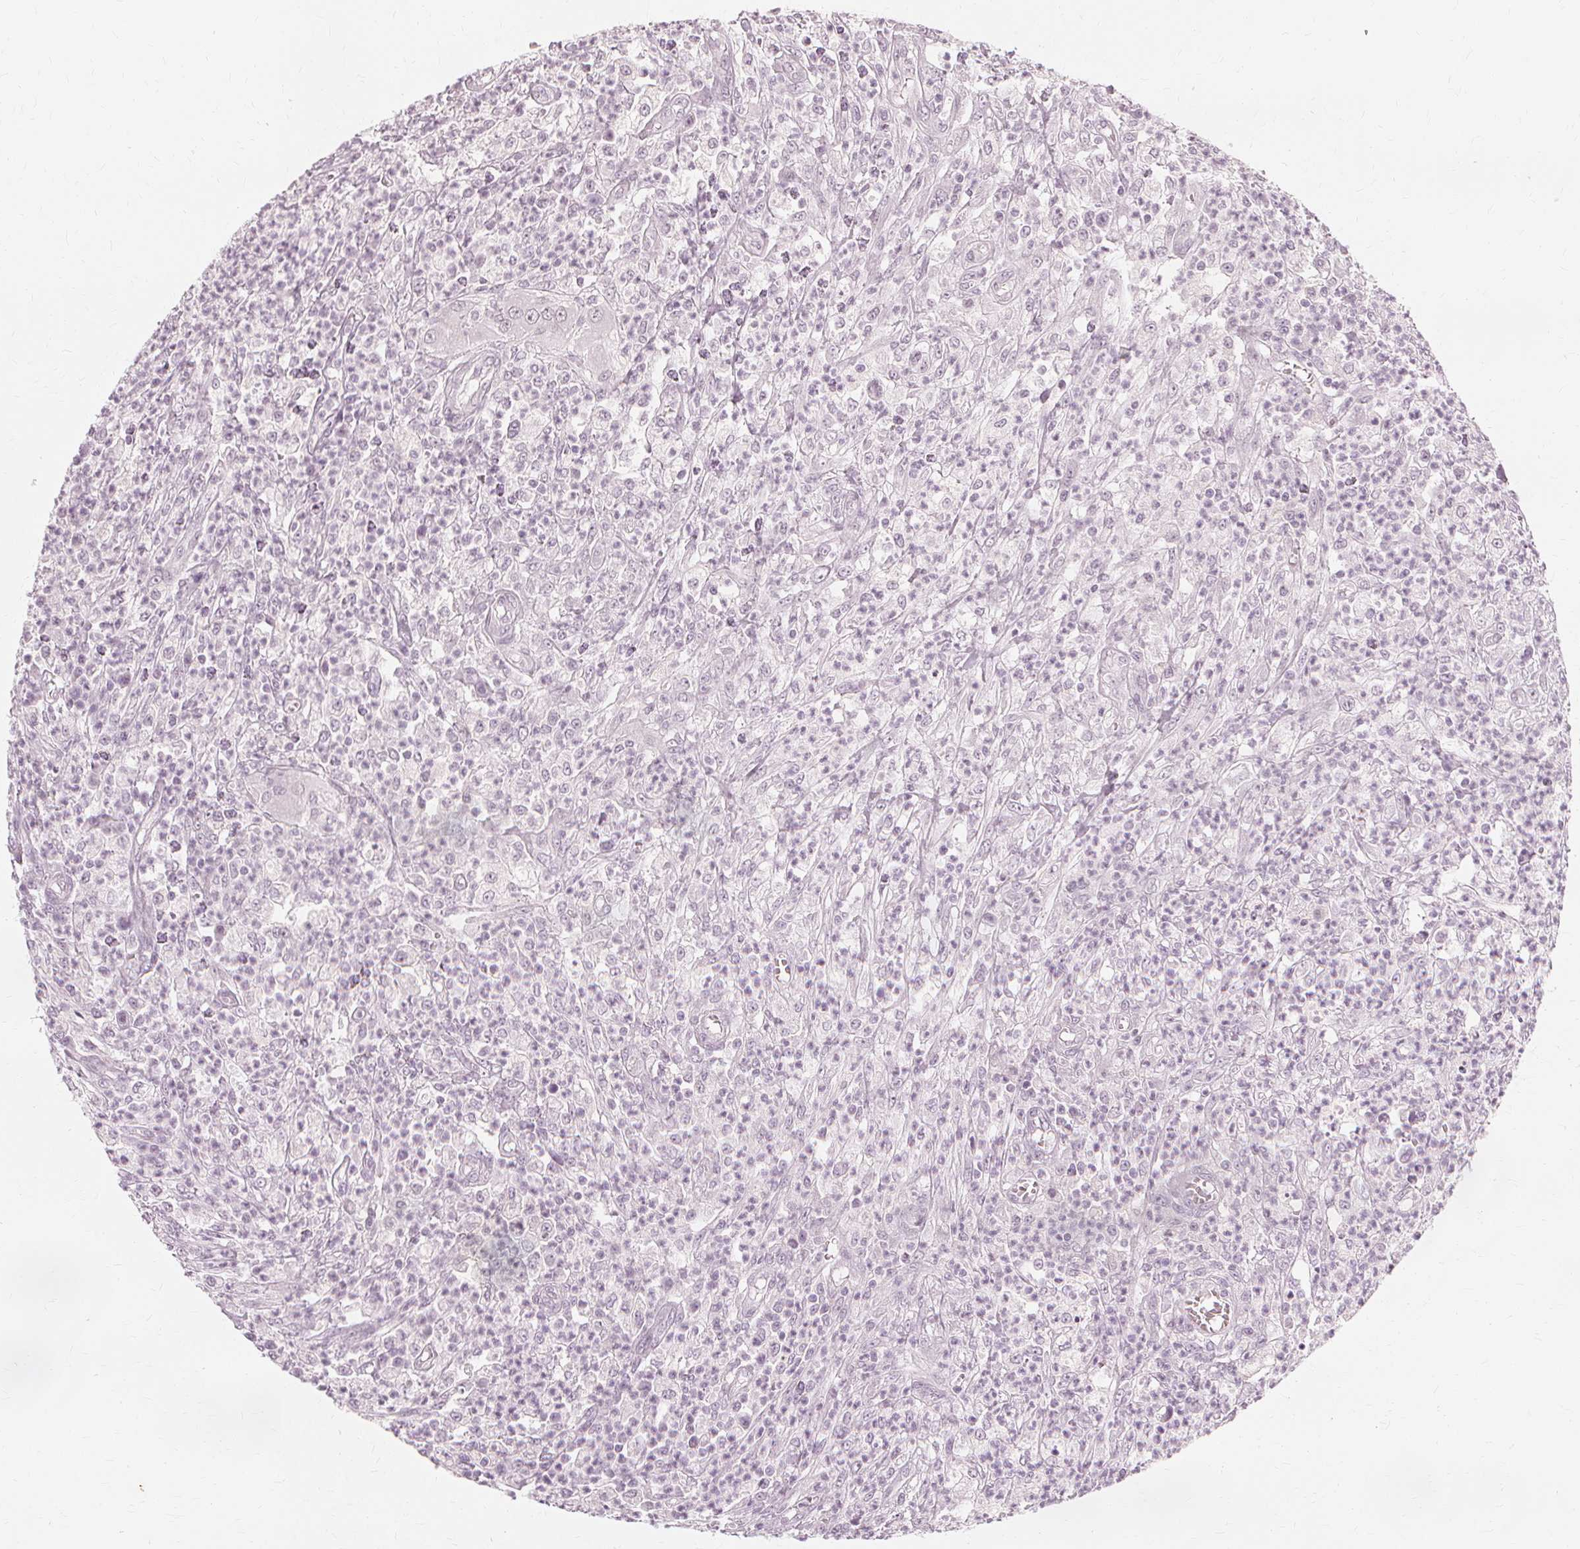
{"staining": {"intensity": "negative", "quantity": "none", "location": "none"}, "tissue": "colorectal cancer", "cell_type": "Tumor cells", "image_type": "cancer", "snomed": [{"axis": "morphology", "description": "Normal tissue, NOS"}, {"axis": "morphology", "description": "Adenocarcinoma, NOS"}, {"axis": "topography", "description": "Colon"}], "caption": "Immunohistochemical staining of colorectal cancer (adenocarcinoma) shows no significant positivity in tumor cells.", "gene": "NXPE1", "patient": {"sex": "male", "age": 65}}